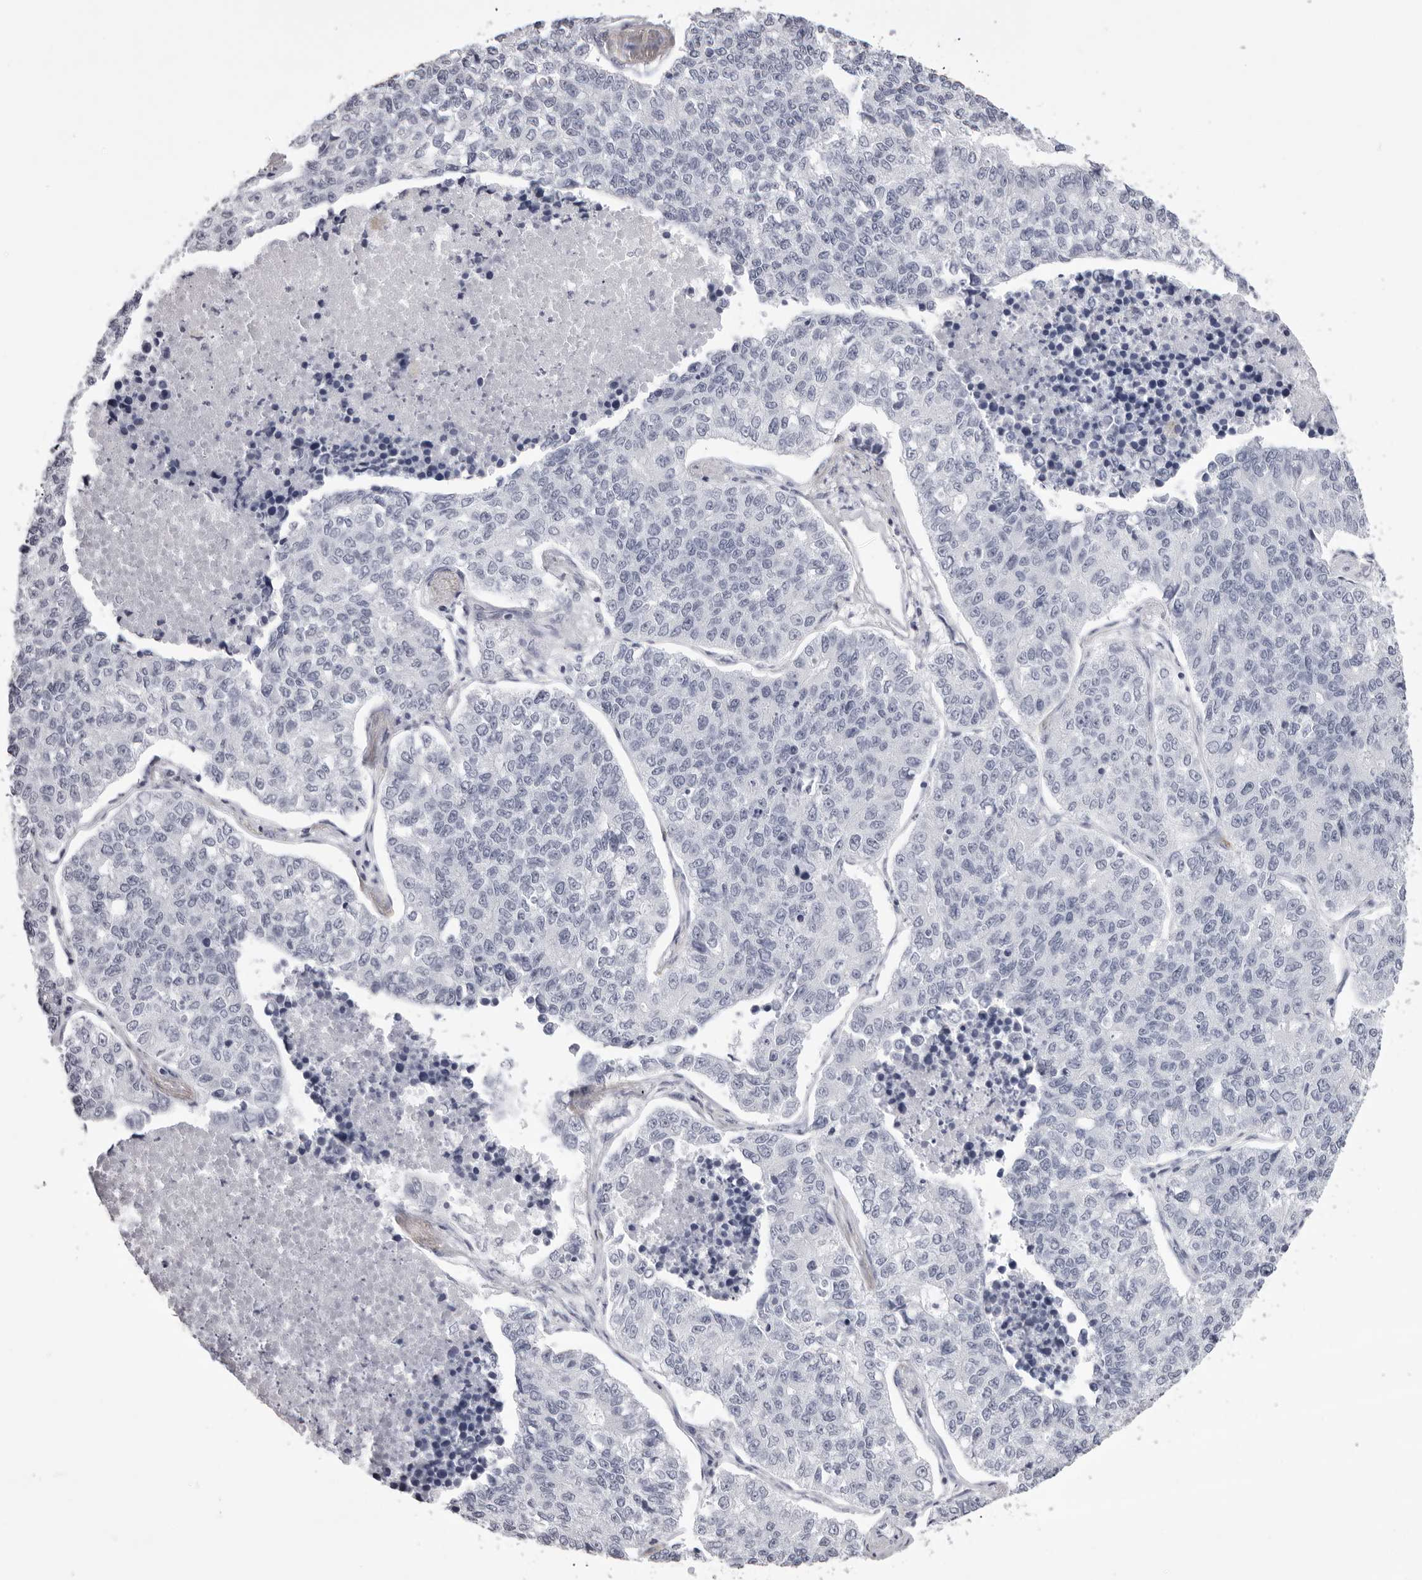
{"staining": {"intensity": "negative", "quantity": "none", "location": "none"}, "tissue": "lung cancer", "cell_type": "Tumor cells", "image_type": "cancer", "snomed": [{"axis": "morphology", "description": "Adenocarcinoma, NOS"}, {"axis": "topography", "description": "Lung"}], "caption": "Adenocarcinoma (lung) was stained to show a protein in brown. There is no significant staining in tumor cells. (DAB (3,3'-diaminobenzidine) immunohistochemistry visualized using brightfield microscopy, high magnification).", "gene": "RHO", "patient": {"sex": "male", "age": 49}}